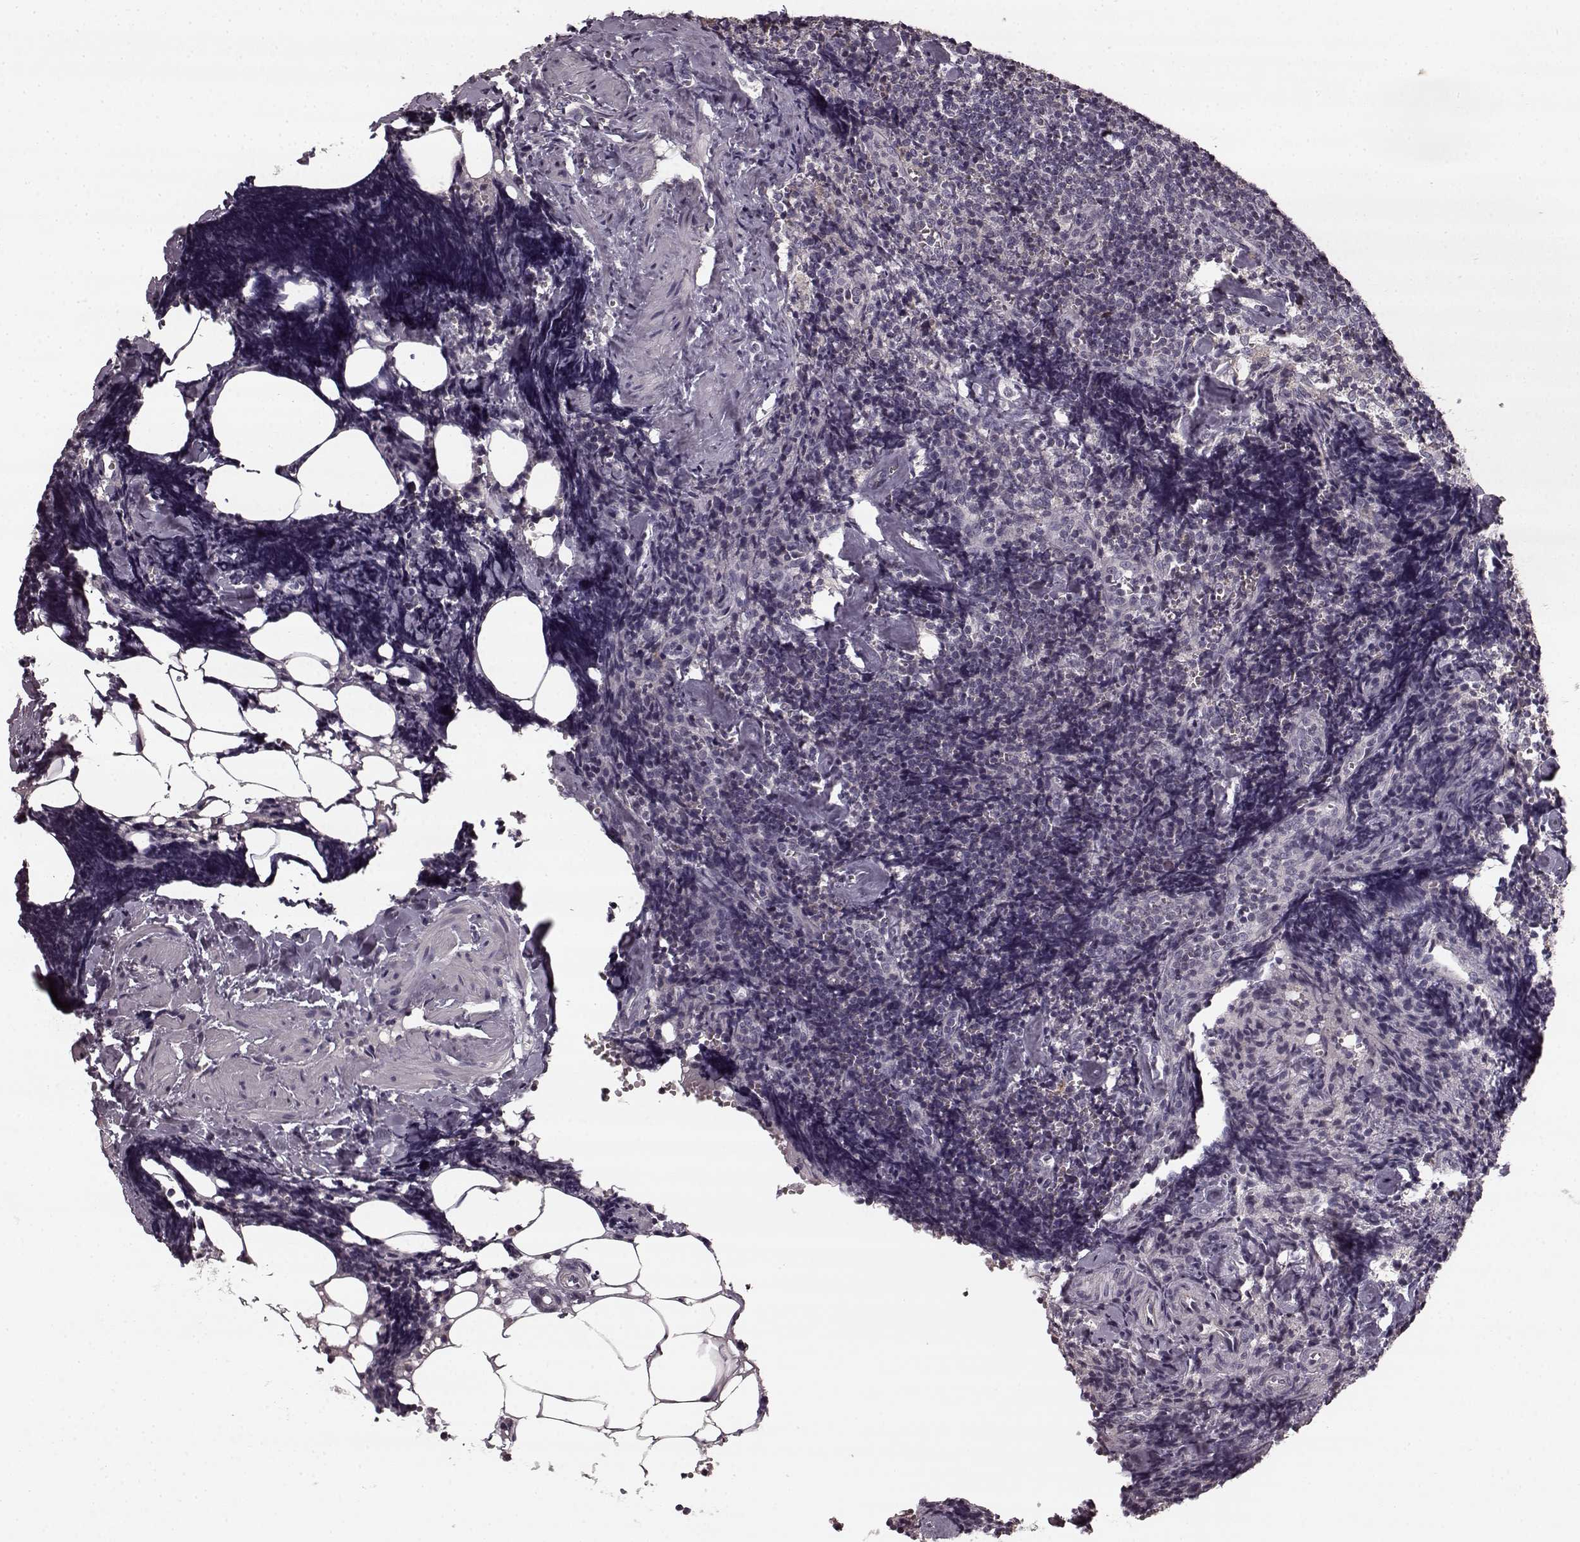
{"staining": {"intensity": "moderate", "quantity": "<25%", "location": "cytoplasmic/membranous"}, "tissue": "lymph node", "cell_type": "Non-germinal center cells", "image_type": "normal", "snomed": [{"axis": "morphology", "description": "Normal tissue, NOS"}, {"axis": "topography", "description": "Lymph node"}], "caption": "There is low levels of moderate cytoplasmic/membranous staining in non-germinal center cells of unremarkable lymph node, as demonstrated by immunohistochemical staining (brown color).", "gene": "HMMR", "patient": {"sex": "female", "age": 50}}